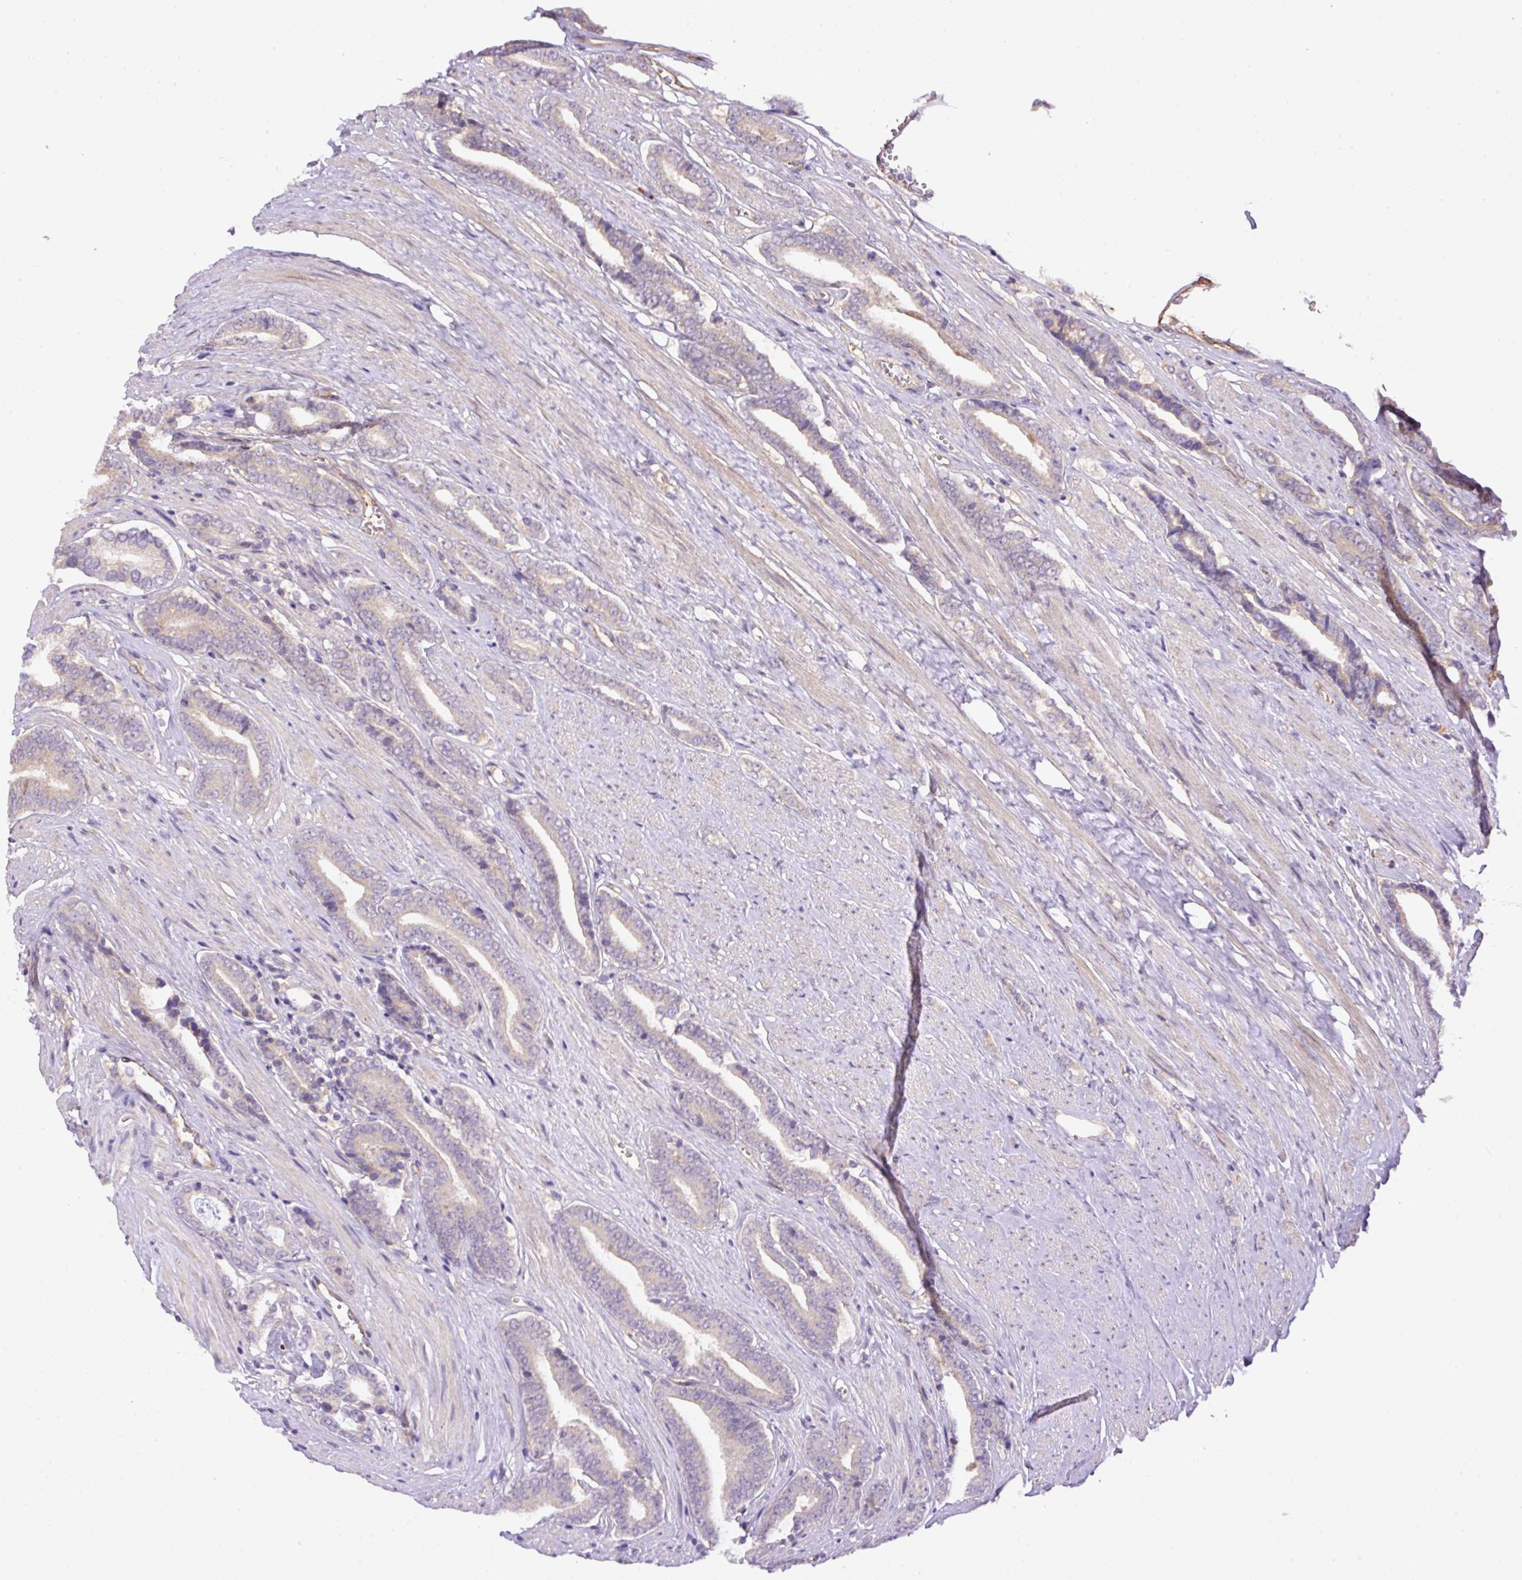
{"staining": {"intensity": "weak", "quantity": "25%-75%", "location": "cytoplasmic/membranous"}, "tissue": "prostate cancer", "cell_type": "Tumor cells", "image_type": "cancer", "snomed": [{"axis": "morphology", "description": "Adenocarcinoma, NOS"}, {"axis": "topography", "description": "Prostate and seminal vesicle, NOS"}], "caption": "Weak cytoplasmic/membranous expression is present in approximately 25%-75% of tumor cells in prostate cancer (adenocarcinoma).", "gene": "PPME1", "patient": {"sex": "male", "age": 76}}